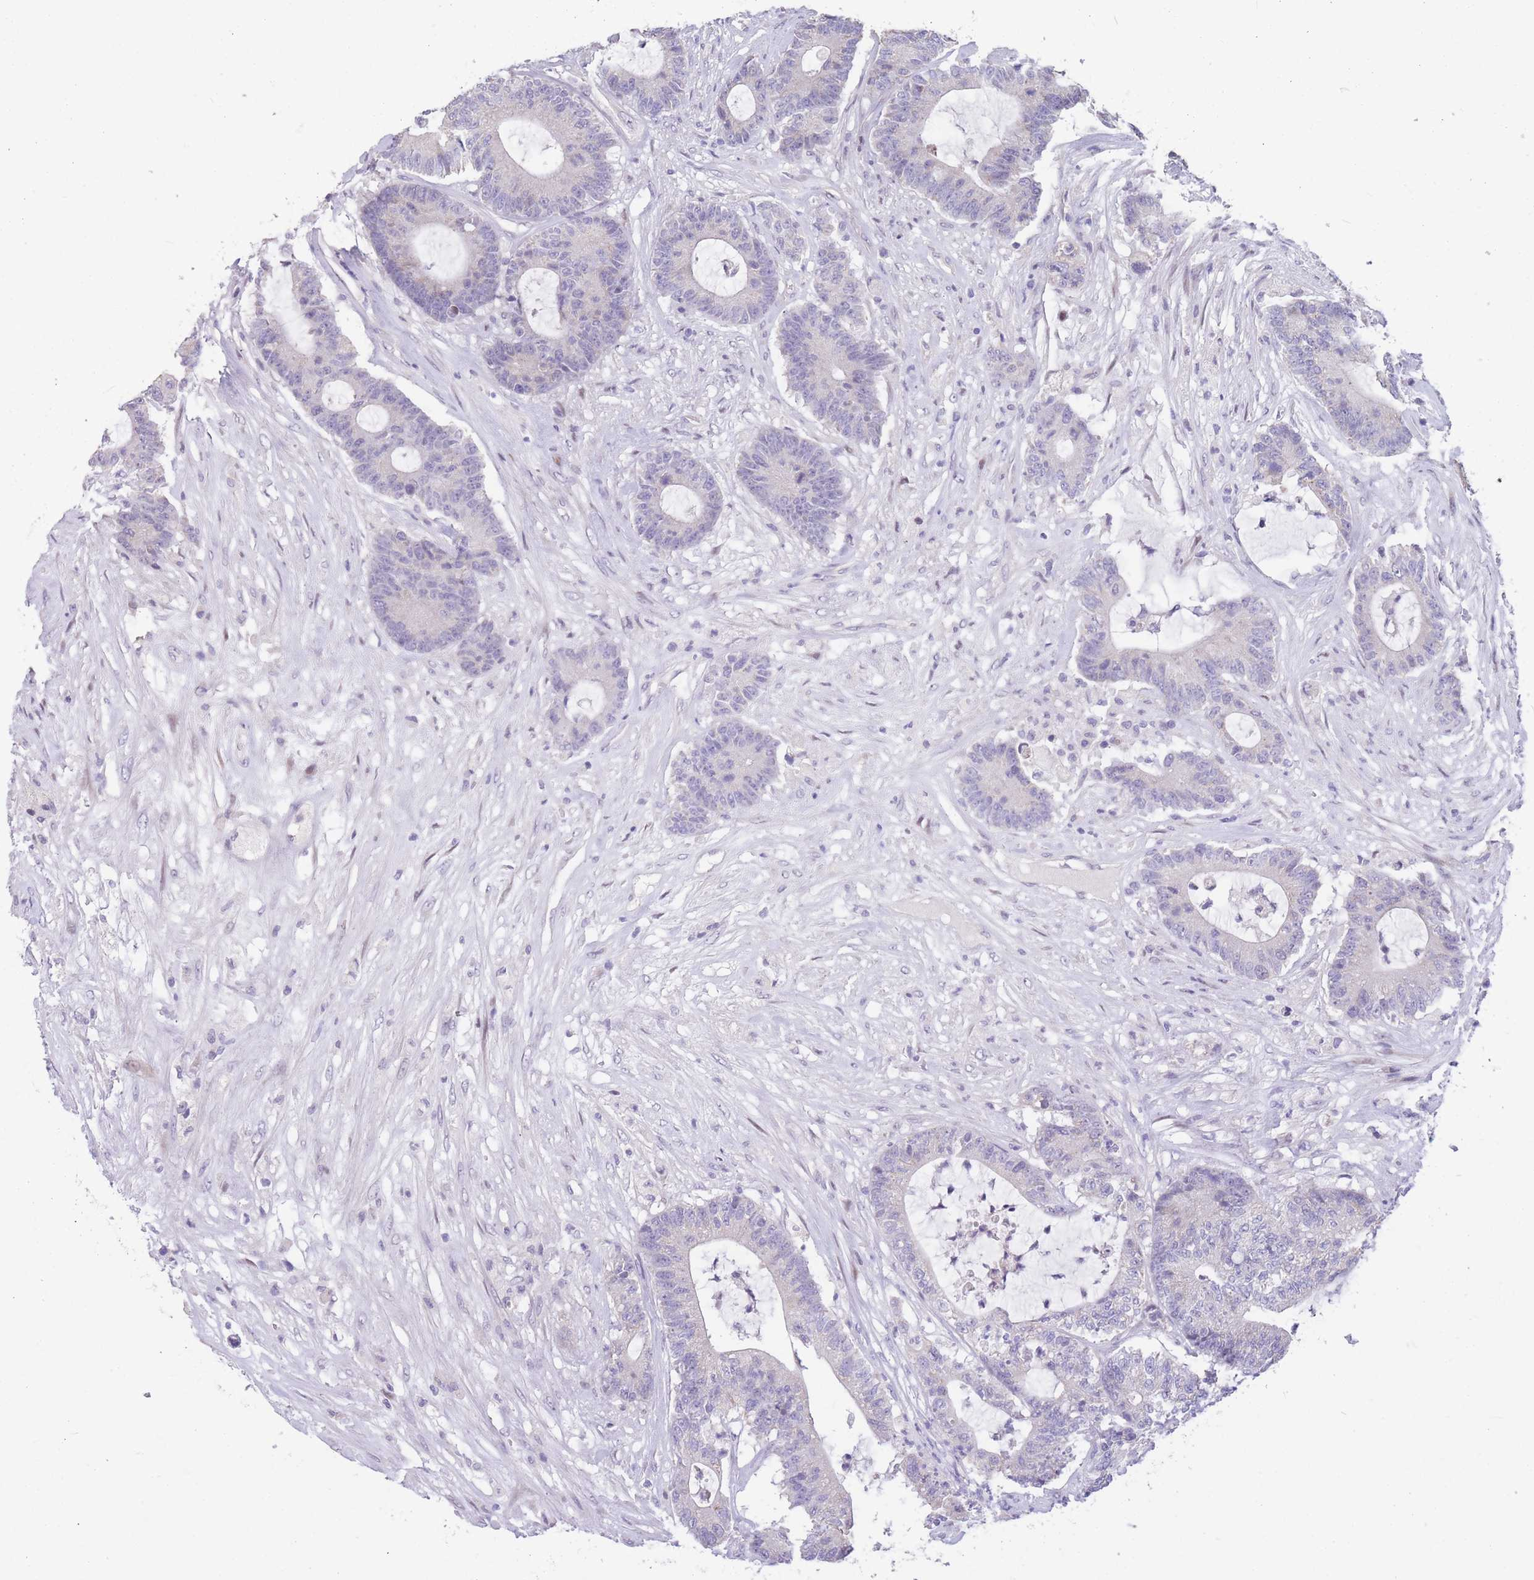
{"staining": {"intensity": "negative", "quantity": "none", "location": "none"}, "tissue": "colorectal cancer", "cell_type": "Tumor cells", "image_type": "cancer", "snomed": [{"axis": "morphology", "description": "Adenocarcinoma, NOS"}, {"axis": "topography", "description": "Colon"}], "caption": "Colorectal adenocarcinoma was stained to show a protein in brown. There is no significant positivity in tumor cells. (Brightfield microscopy of DAB (3,3'-diaminobenzidine) IHC at high magnification).", "gene": "SHCBP1", "patient": {"sex": "female", "age": 84}}